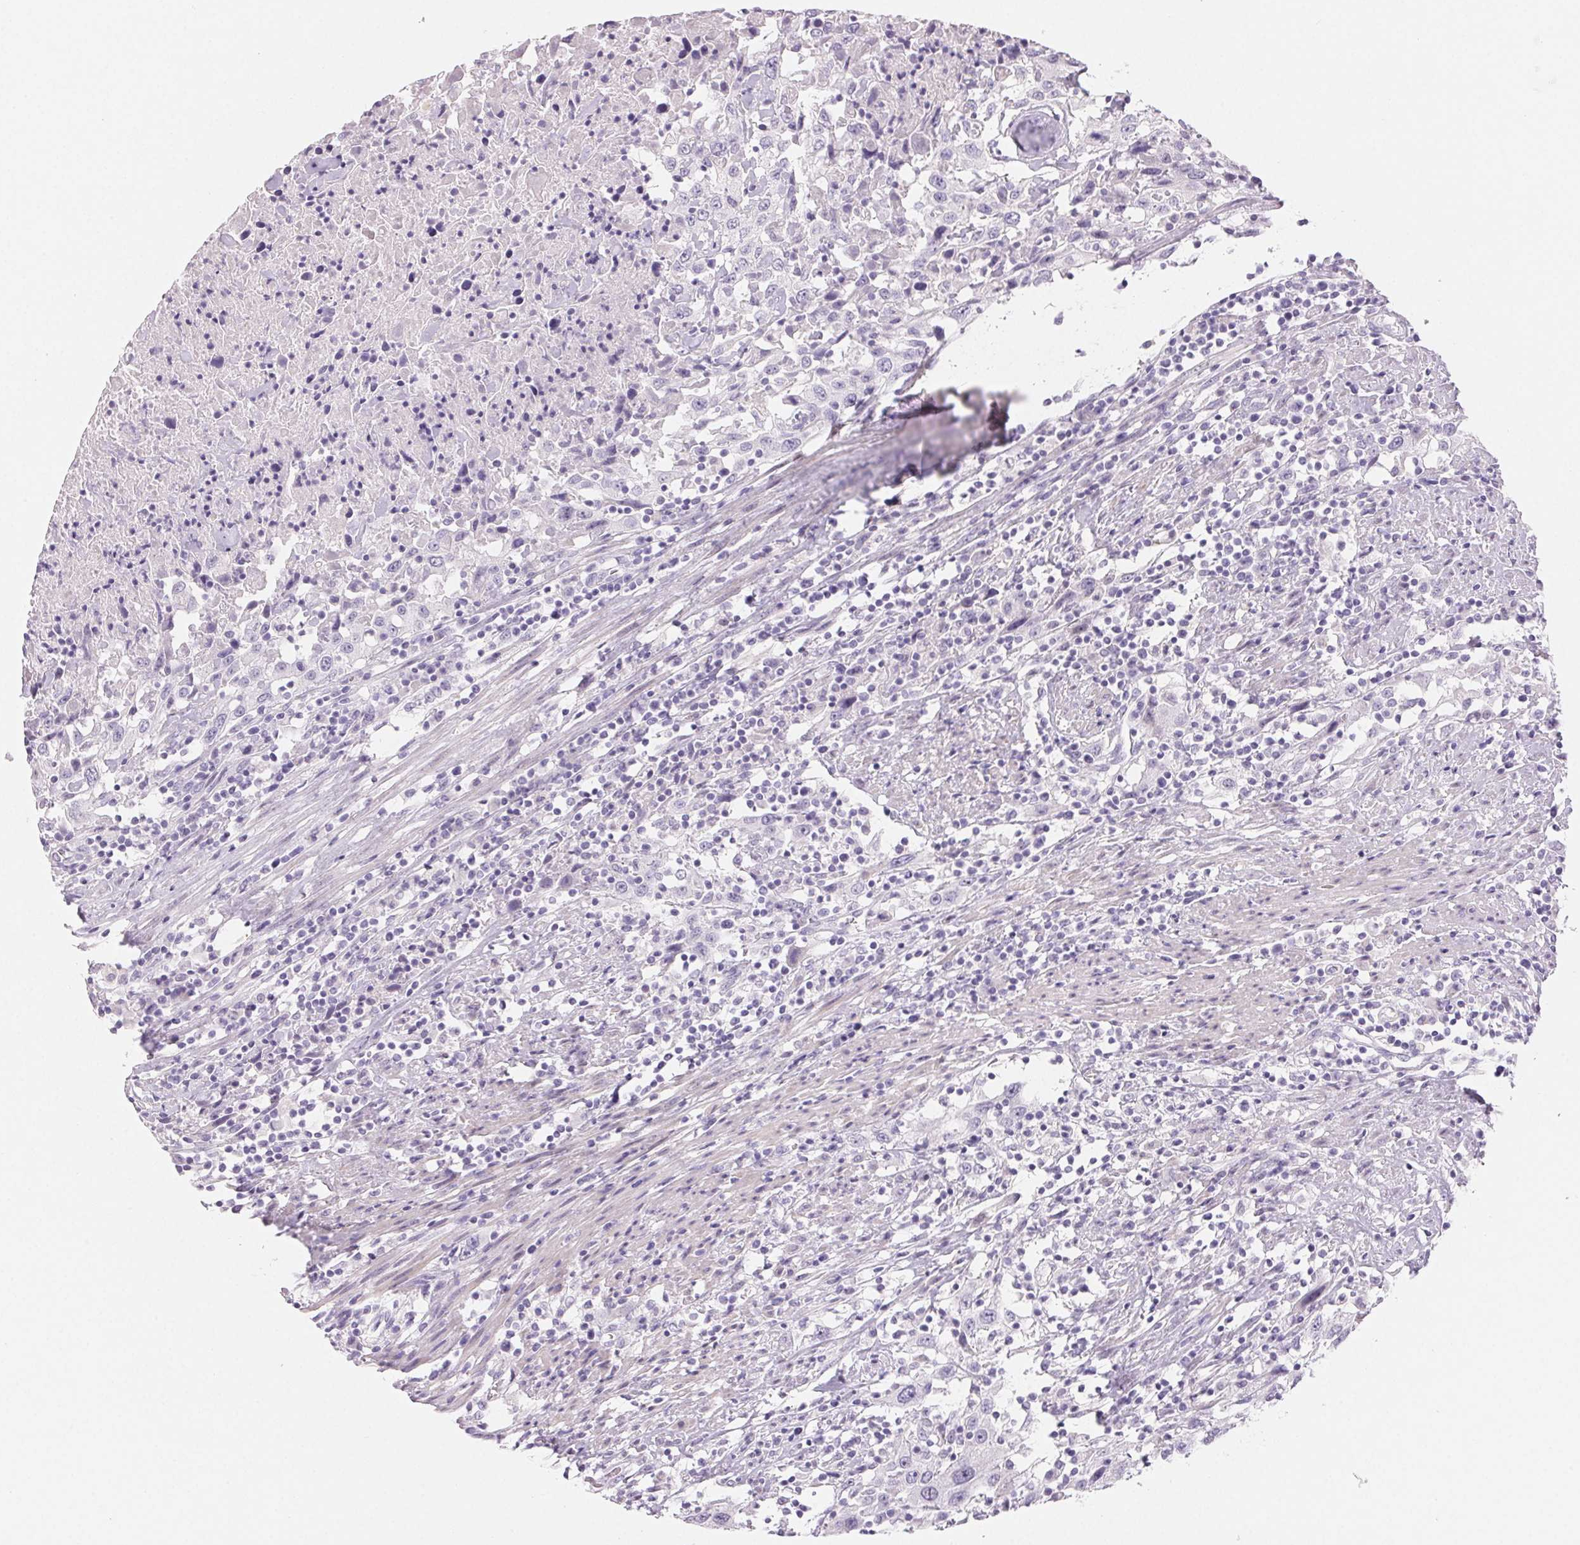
{"staining": {"intensity": "negative", "quantity": "none", "location": "none"}, "tissue": "urothelial cancer", "cell_type": "Tumor cells", "image_type": "cancer", "snomed": [{"axis": "morphology", "description": "Urothelial carcinoma, High grade"}, {"axis": "topography", "description": "Urinary bladder"}], "caption": "Immunohistochemistry micrograph of urothelial cancer stained for a protein (brown), which exhibits no expression in tumor cells.", "gene": "BPIFB2", "patient": {"sex": "male", "age": 61}}